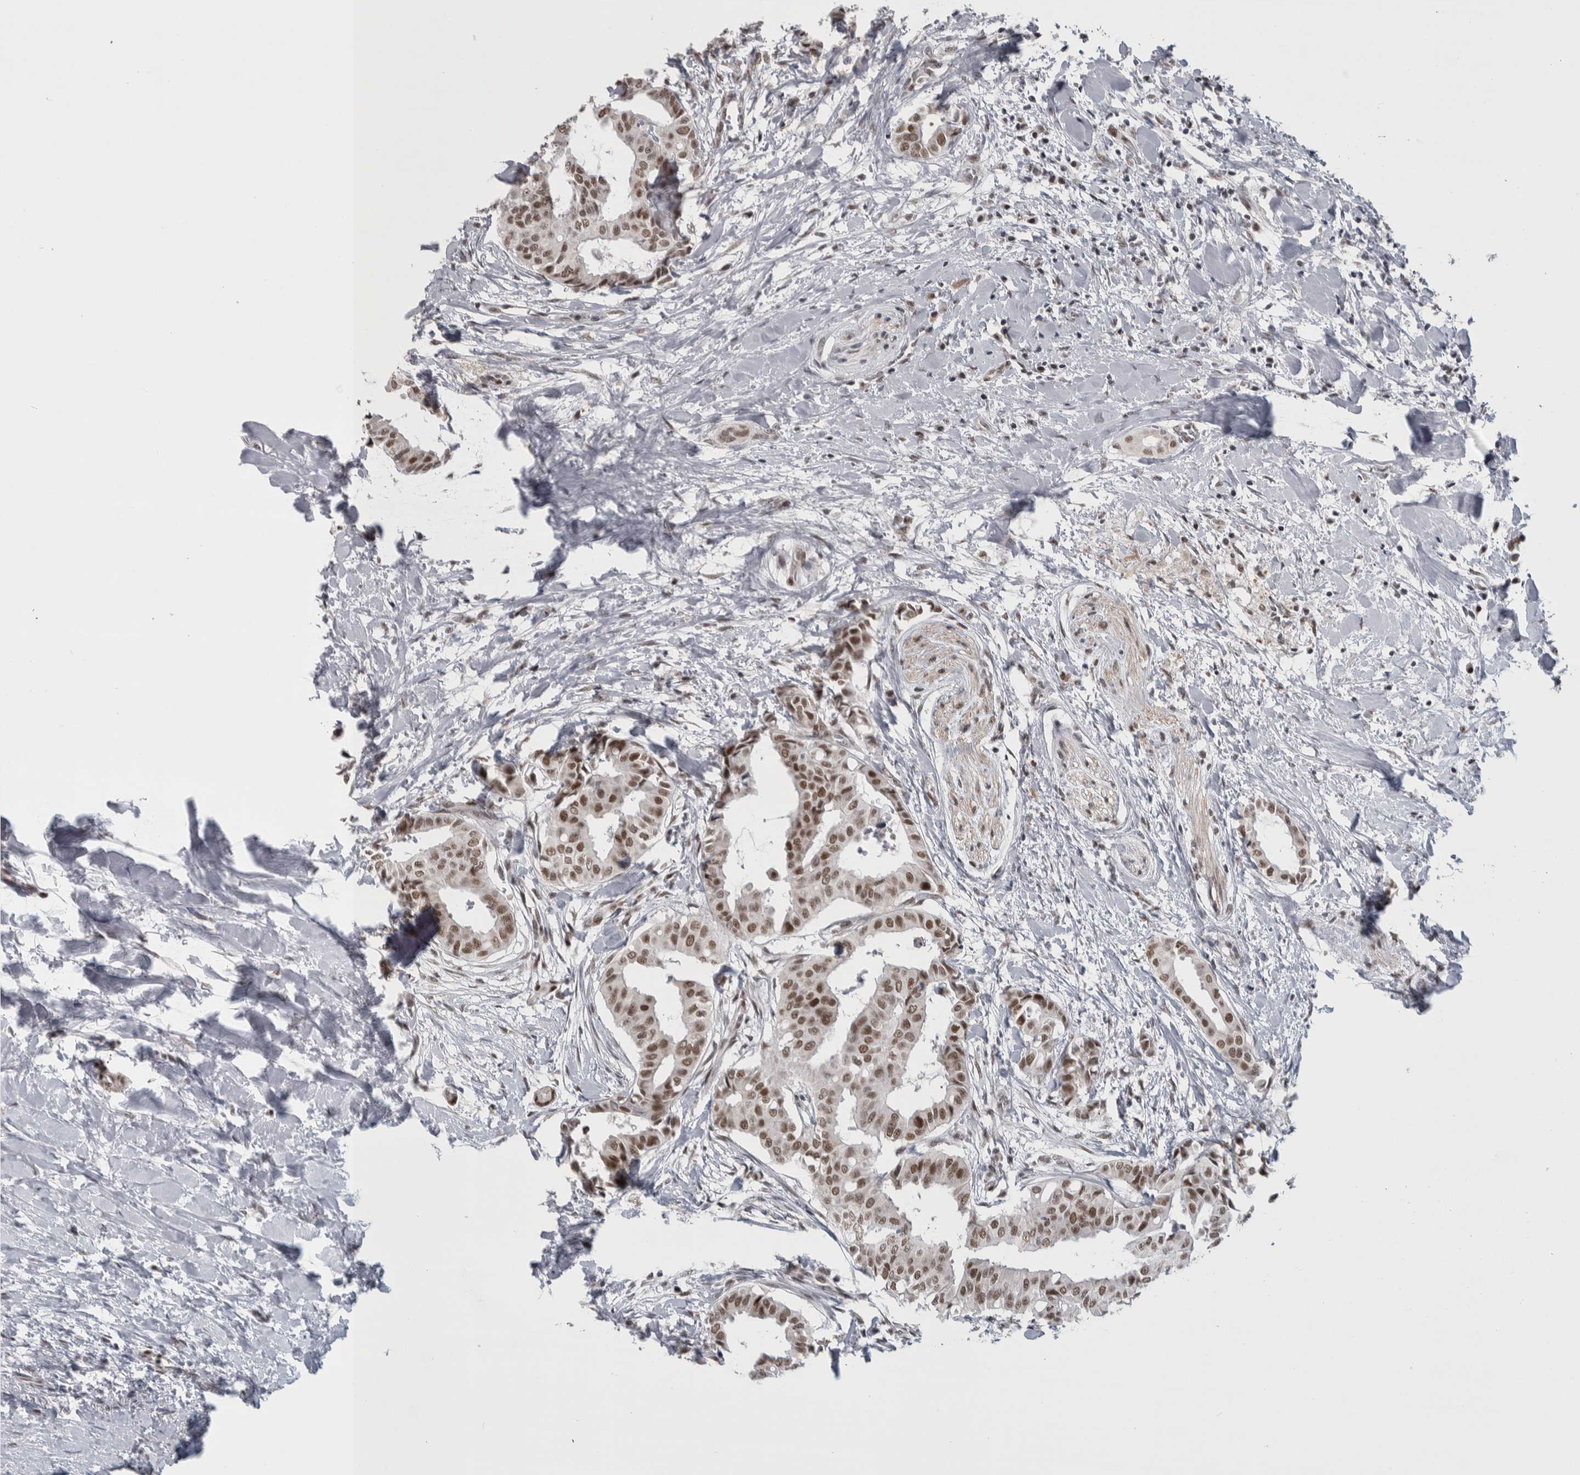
{"staining": {"intensity": "strong", "quantity": ">75%", "location": "nuclear"}, "tissue": "head and neck cancer", "cell_type": "Tumor cells", "image_type": "cancer", "snomed": [{"axis": "morphology", "description": "Adenocarcinoma, NOS"}, {"axis": "topography", "description": "Salivary gland"}, {"axis": "topography", "description": "Head-Neck"}], "caption": "Adenocarcinoma (head and neck) stained with DAB (3,3'-diaminobenzidine) immunohistochemistry (IHC) exhibits high levels of strong nuclear expression in about >75% of tumor cells.", "gene": "HEXIM2", "patient": {"sex": "female", "age": 59}}